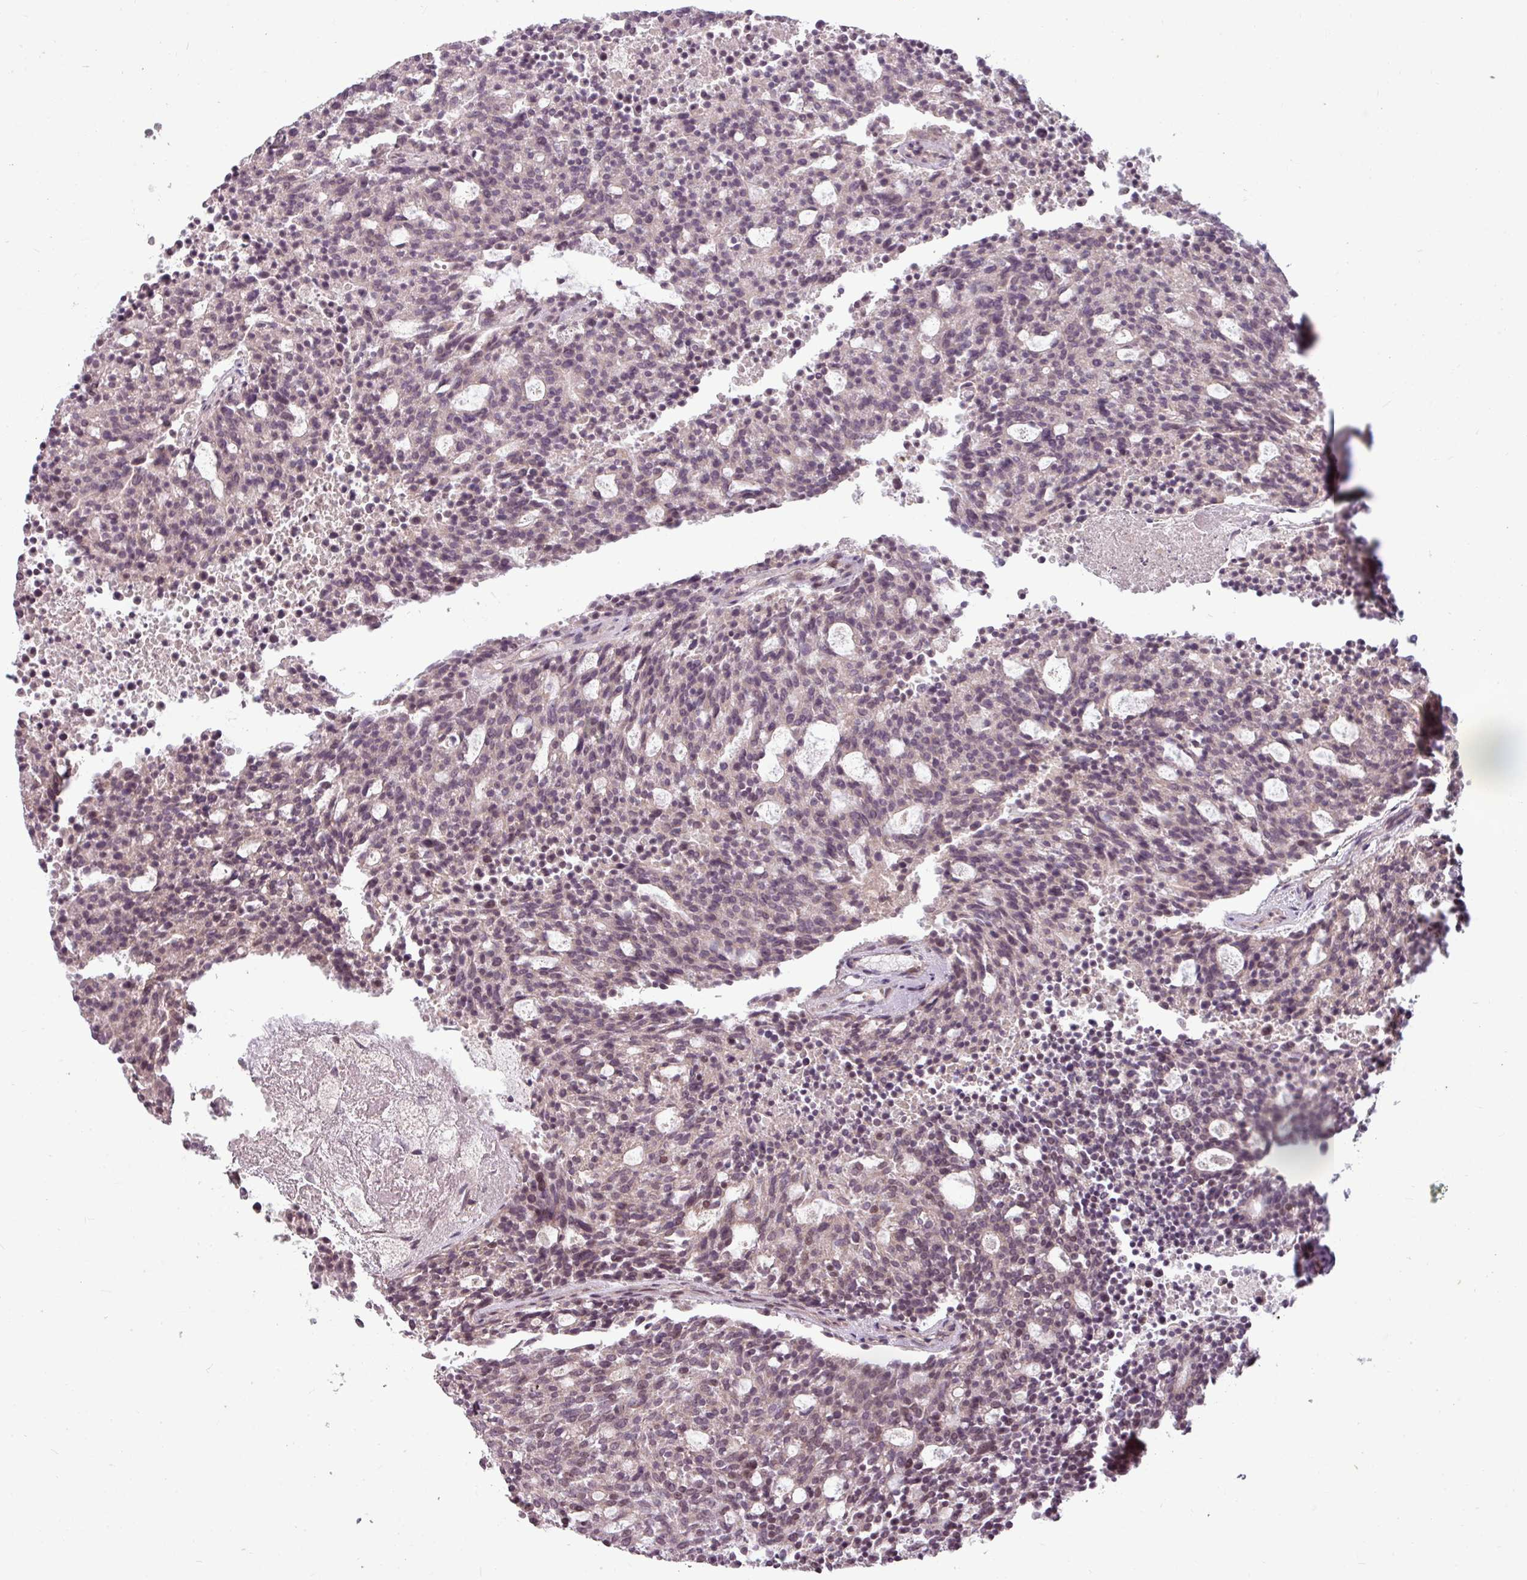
{"staining": {"intensity": "weak", "quantity": "25%-75%", "location": "cytoplasmic/membranous"}, "tissue": "carcinoid", "cell_type": "Tumor cells", "image_type": "cancer", "snomed": [{"axis": "morphology", "description": "Carcinoid, malignant, NOS"}, {"axis": "topography", "description": "Pancreas"}], "caption": "About 25%-75% of tumor cells in human malignant carcinoid display weak cytoplasmic/membranous protein positivity as visualized by brown immunohistochemical staining.", "gene": "CLIC1", "patient": {"sex": "female", "age": 54}}